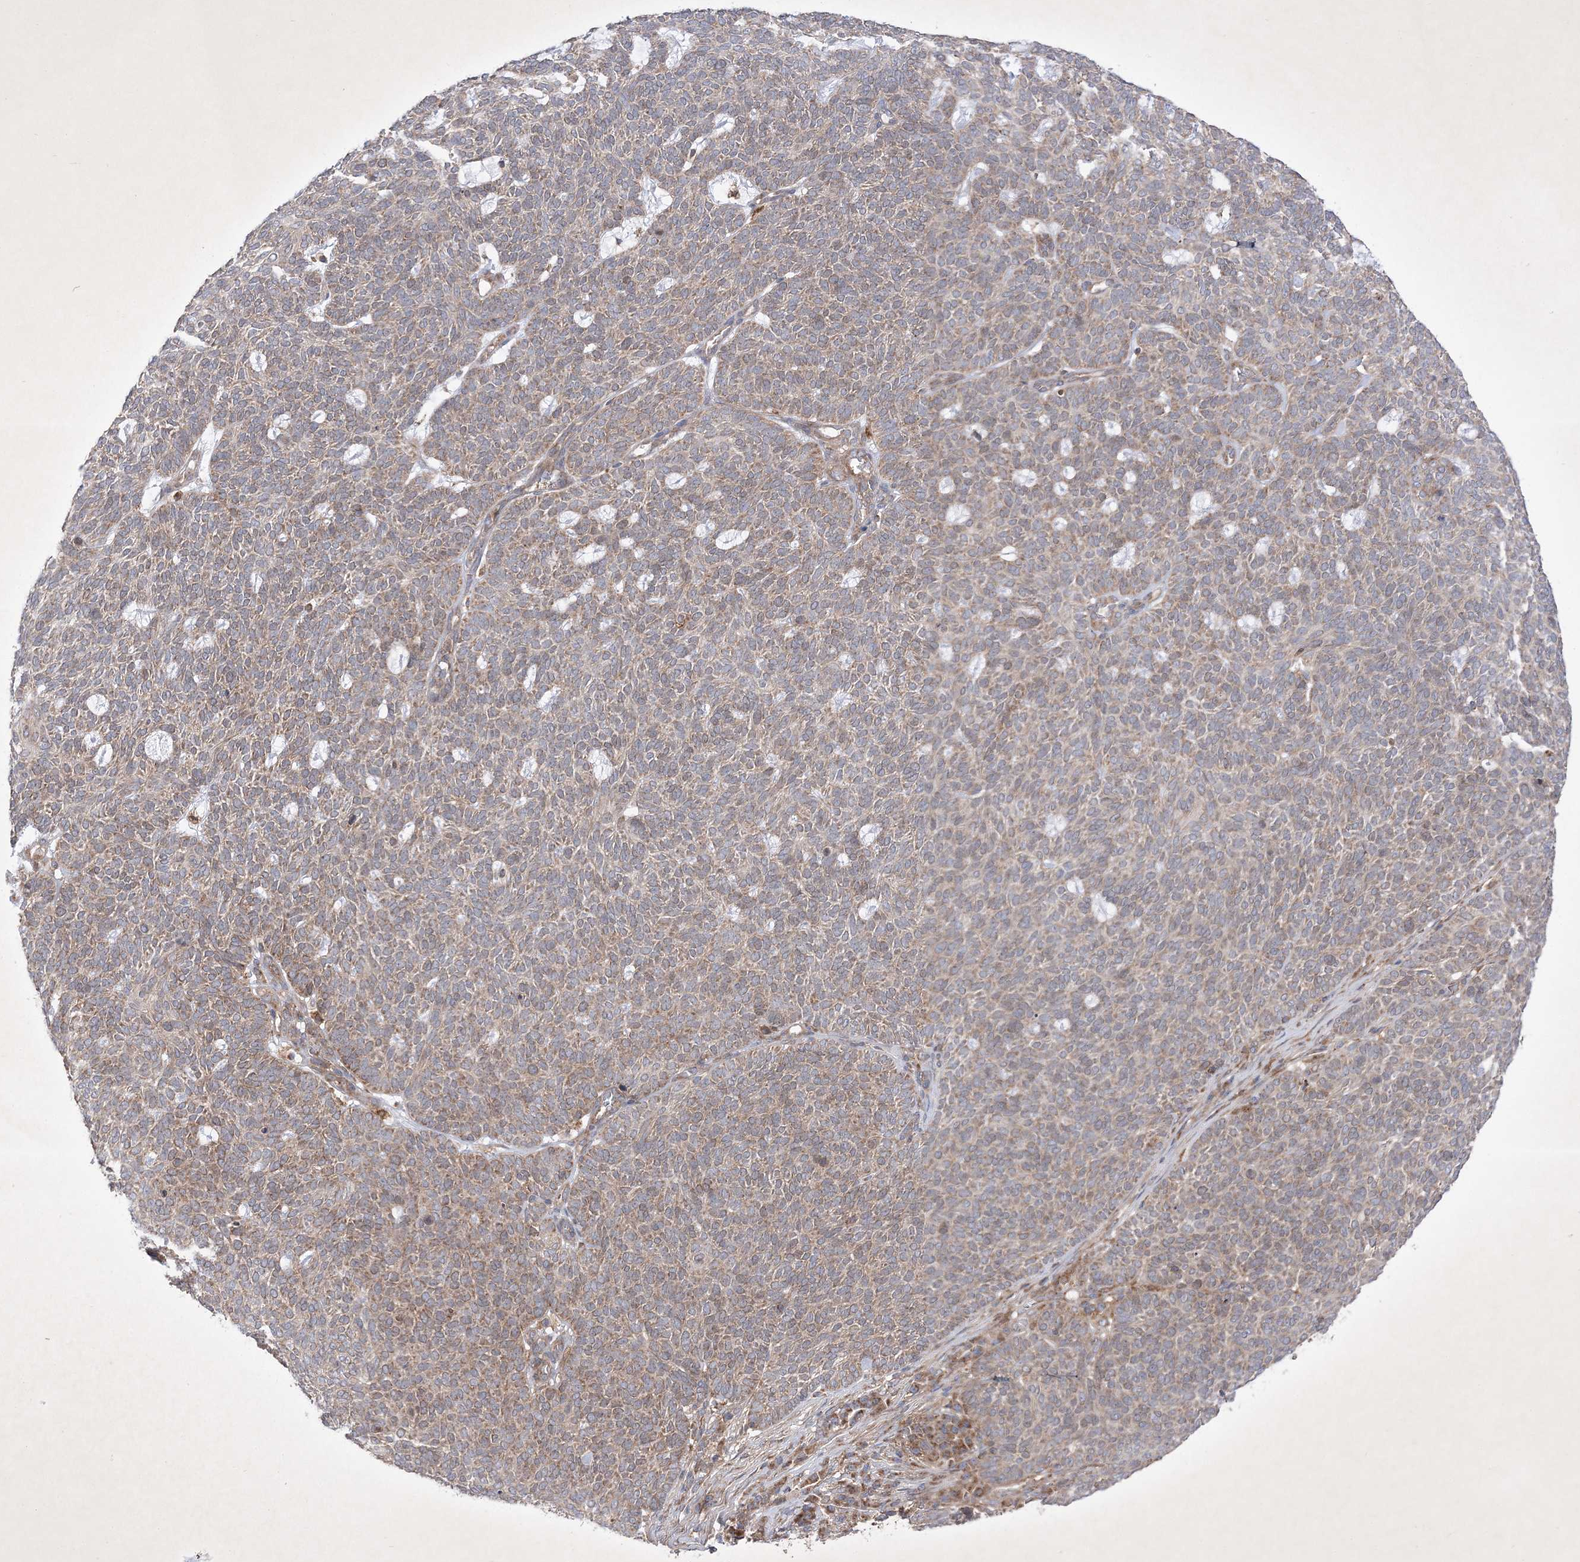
{"staining": {"intensity": "moderate", "quantity": ">75%", "location": "cytoplasmic/membranous"}, "tissue": "skin cancer", "cell_type": "Tumor cells", "image_type": "cancer", "snomed": [{"axis": "morphology", "description": "Squamous cell carcinoma, NOS"}, {"axis": "topography", "description": "Skin"}], "caption": "A photomicrograph showing moderate cytoplasmic/membranous staining in about >75% of tumor cells in skin squamous cell carcinoma, as visualized by brown immunohistochemical staining.", "gene": "OPA1", "patient": {"sex": "female", "age": 90}}